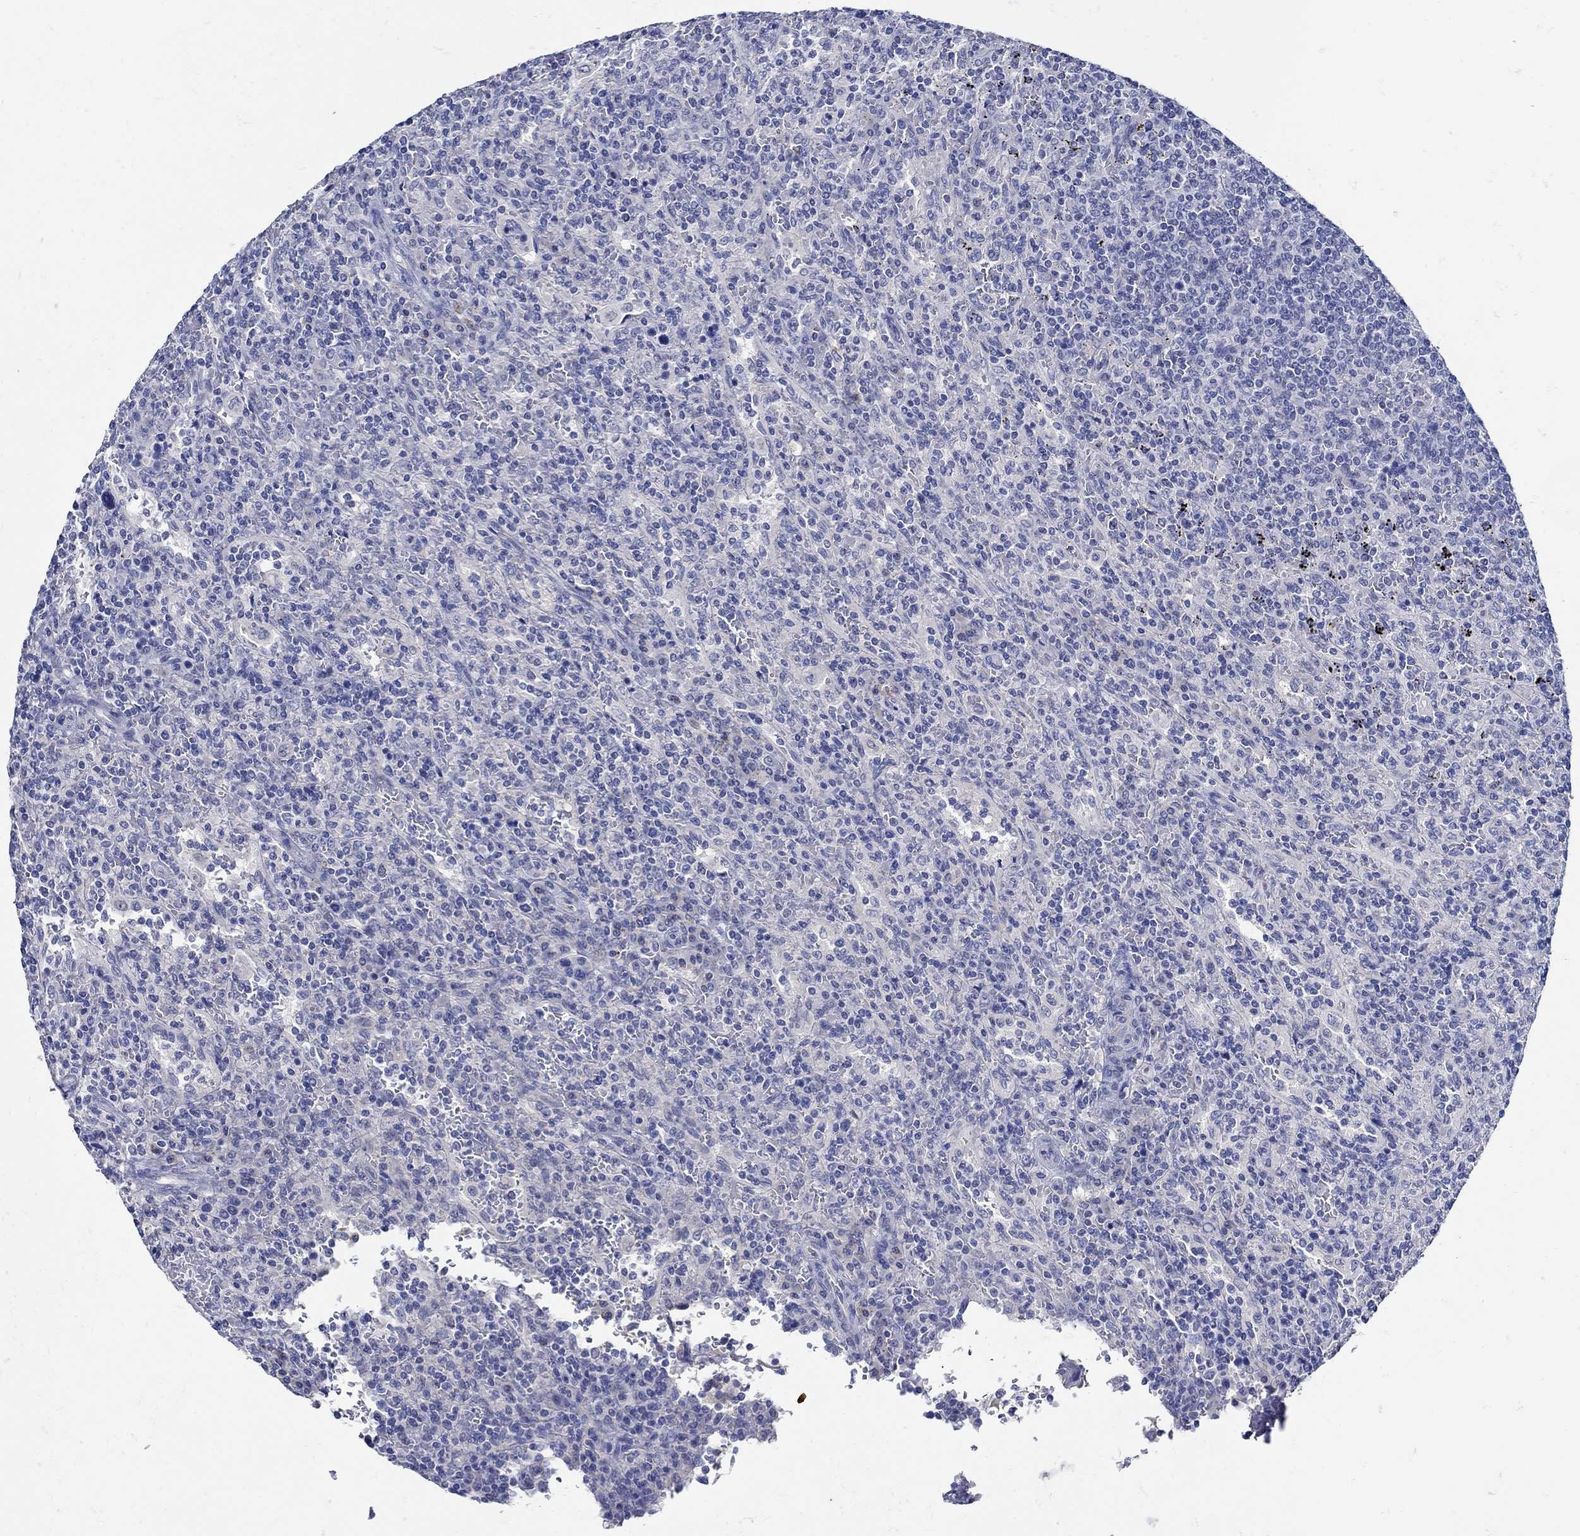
{"staining": {"intensity": "negative", "quantity": "none", "location": "none"}, "tissue": "lymphoma", "cell_type": "Tumor cells", "image_type": "cancer", "snomed": [{"axis": "morphology", "description": "Malignant lymphoma, non-Hodgkin's type, Low grade"}, {"axis": "topography", "description": "Spleen"}], "caption": "High power microscopy image of an IHC histopathology image of low-grade malignant lymphoma, non-Hodgkin's type, revealing no significant staining in tumor cells.", "gene": "NOS1", "patient": {"sex": "male", "age": 62}}